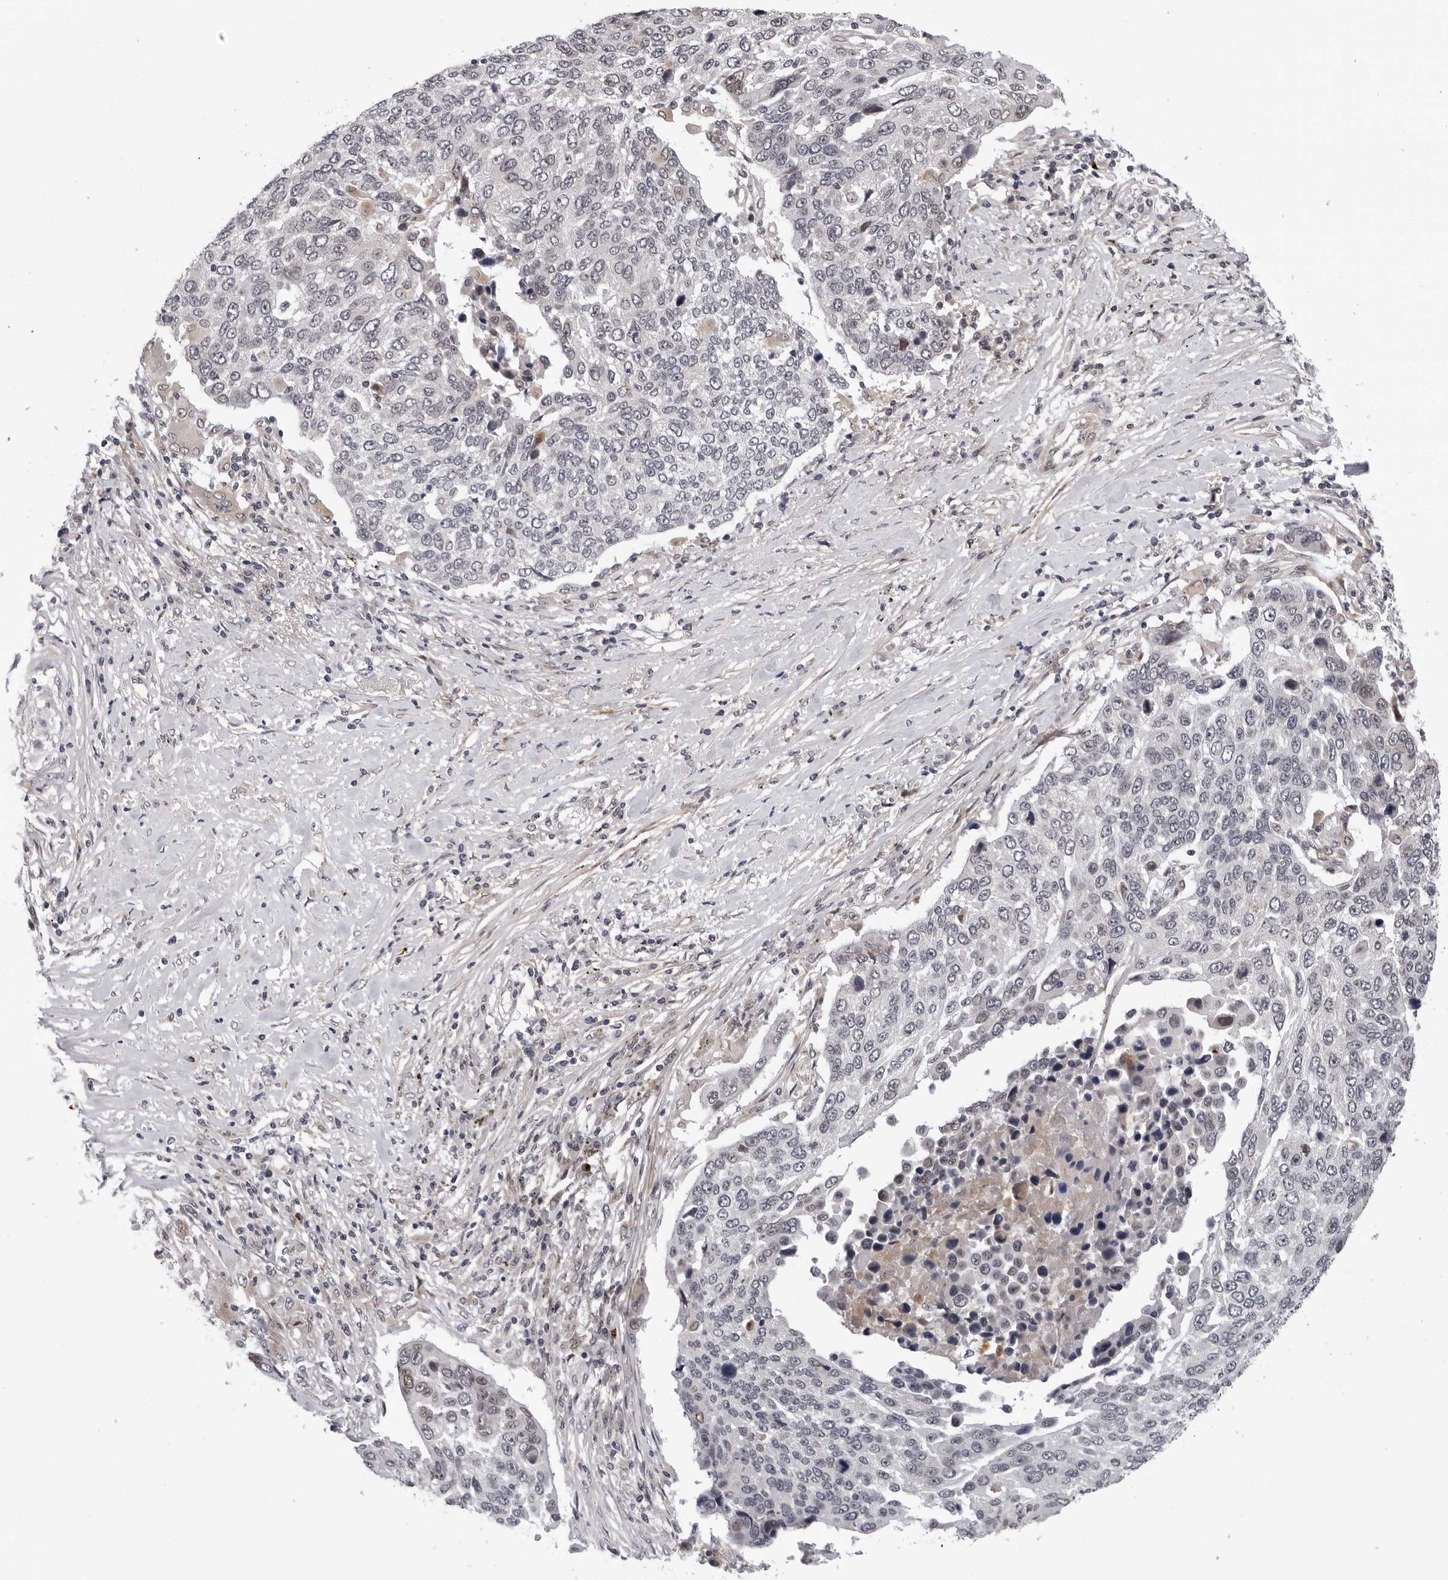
{"staining": {"intensity": "negative", "quantity": "none", "location": "none"}, "tissue": "lung cancer", "cell_type": "Tumor cells", "image_type": "cancer", "snomed": [{"axis": "morphology", "description": "Squamous cell carcinoma, NOS"}, {"axis": "topography", "description": "Lung"}], "caption": "Lung cancer stained for a protein using immunohistochemistry (IHC) demonstrates no expression tumor cells.", "gene": "KIAA1614", "patient": {"sex": "male", "age": 66}}